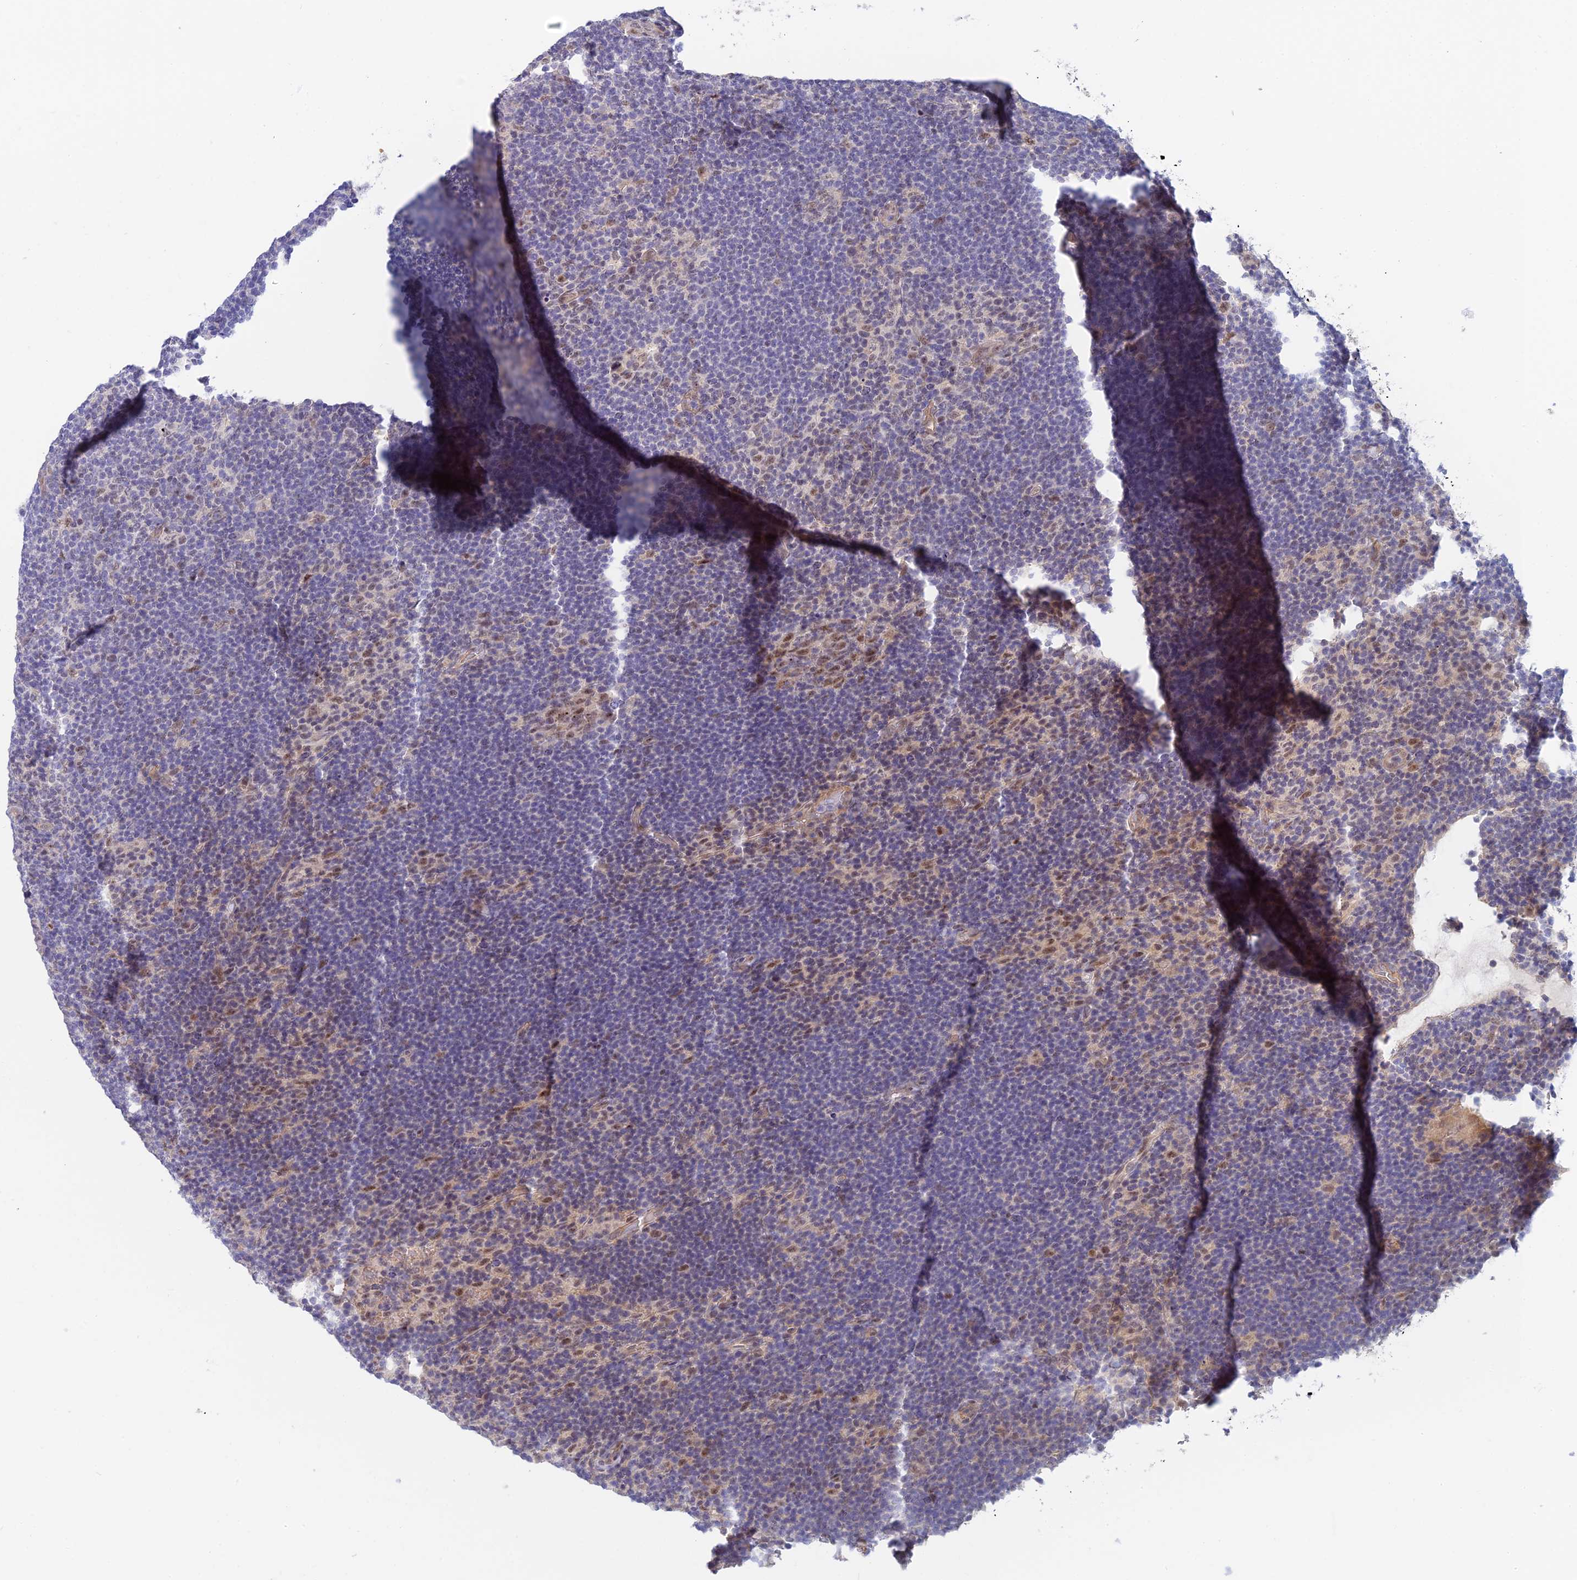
{"staining": {"intensity": "weak", "quantity": ">75%", "location": "nuclear"}, "tissue": "lymphoma", "cell_type": "Tumor cells", "image_type": "cancer", "snomed": [{"axis": "morphology", "description": "Hodgkin's disease, NOS"}, {"axis": "topography", "description": "Lymph node"}], "caption": "Human lymphoma stained with a brown dye shows weak nuclear positive positivity in approximately >75% of tumor cells.", "gene": "CFAP92", "patient": {"sex": "female", "age": 57}}